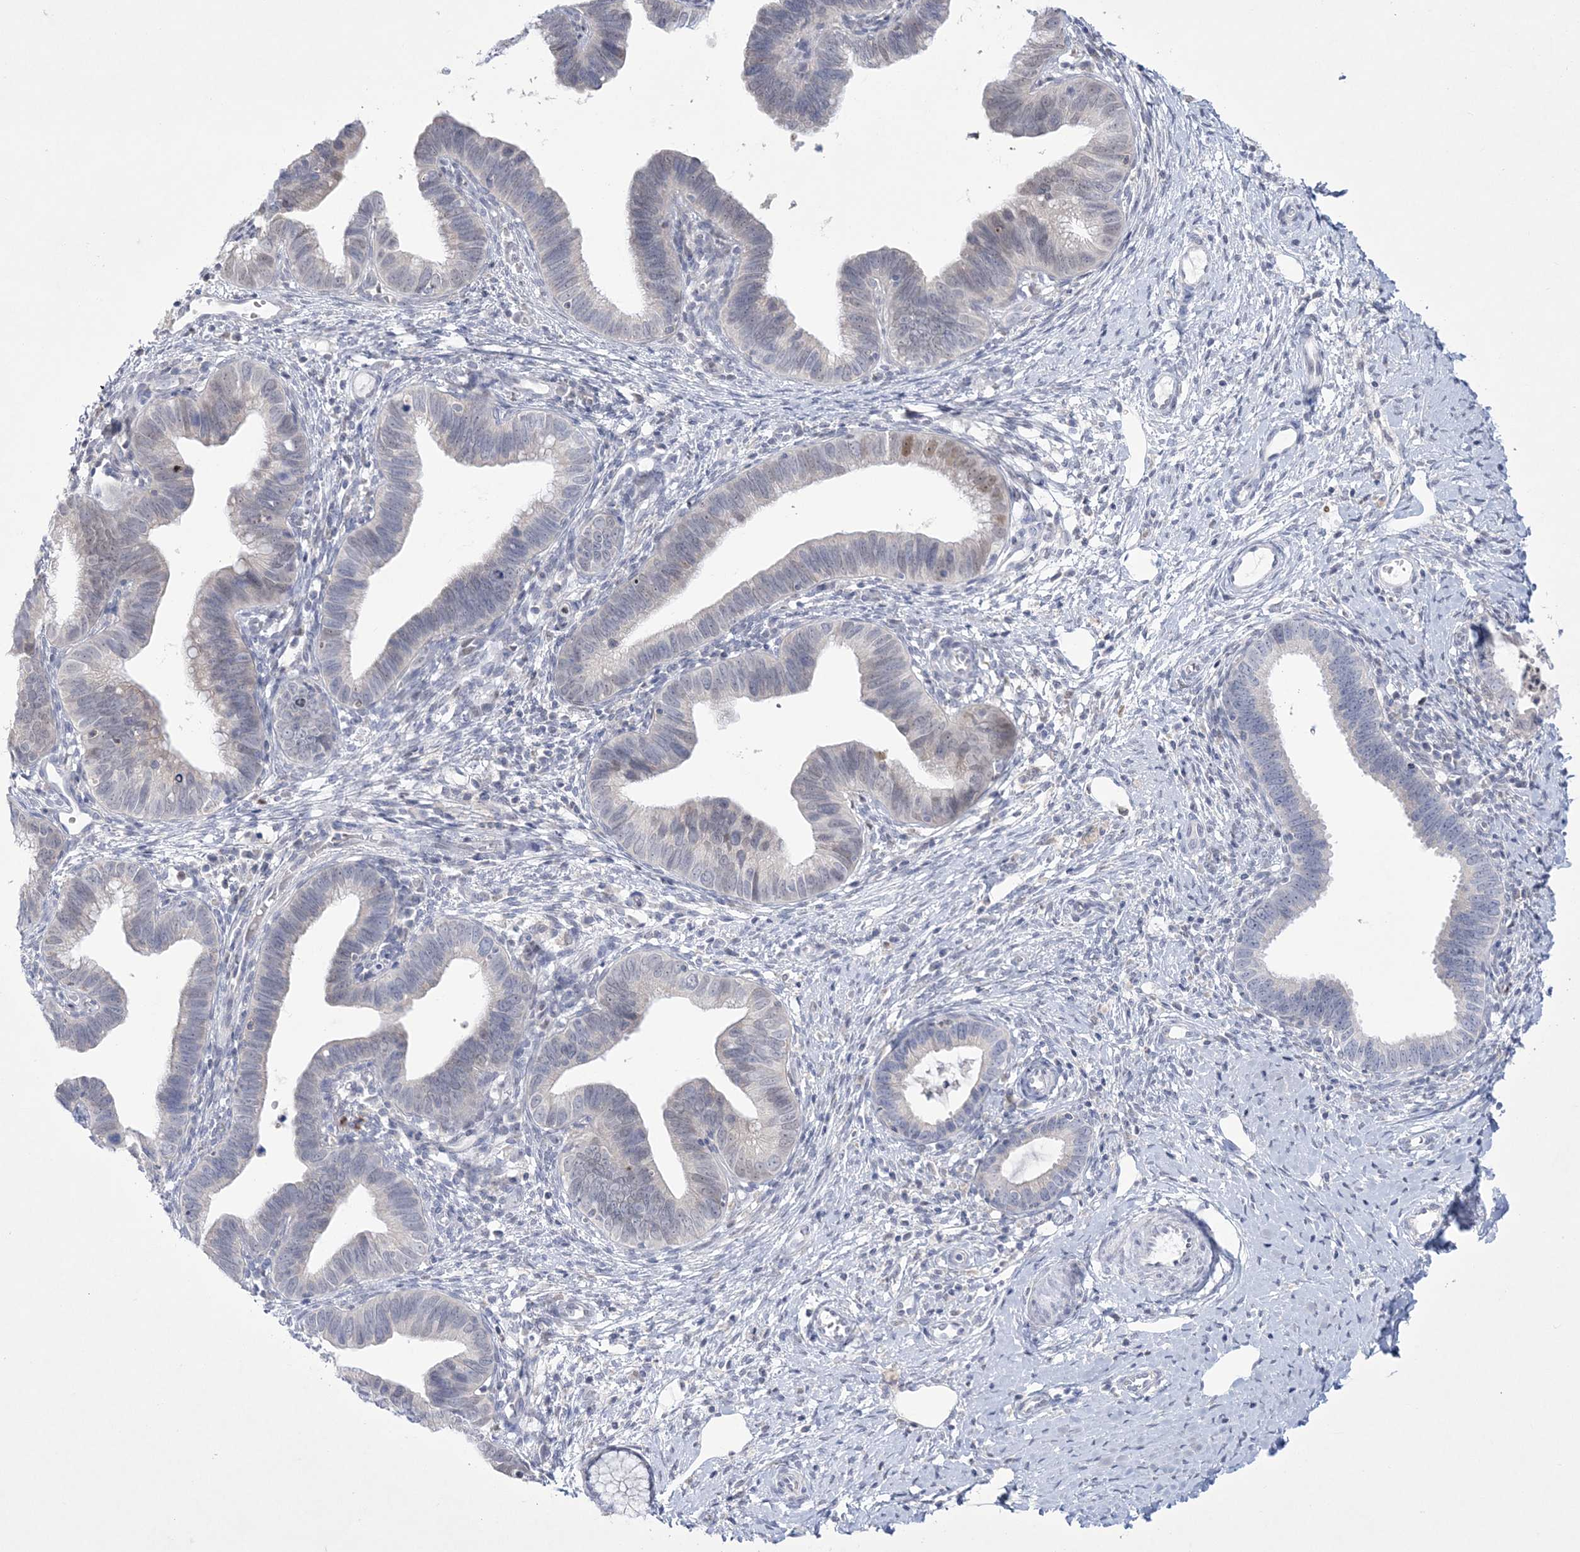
{"staining": {"intensity": "negative", "quantity": "none", "location": "none"}, "tissue": "cervical cancer", "cell_type": "Tumor cells", "image_type": "cancer", "snomed": [{"axis": "morphology", "description": "Adenocarcinoma, NOS"}, {"axis": "topography", "description": "Cervix"}], "caption": "This photomicrograph is of cervical cancer (adenocarcinoma) stained with immunohistochemistry to label a protein in brown with the nuclei are counter-stained blue. There is no expression in tumor cells.", "gene": "WDR27", "patient": {"sex": "female", "age": 36}}